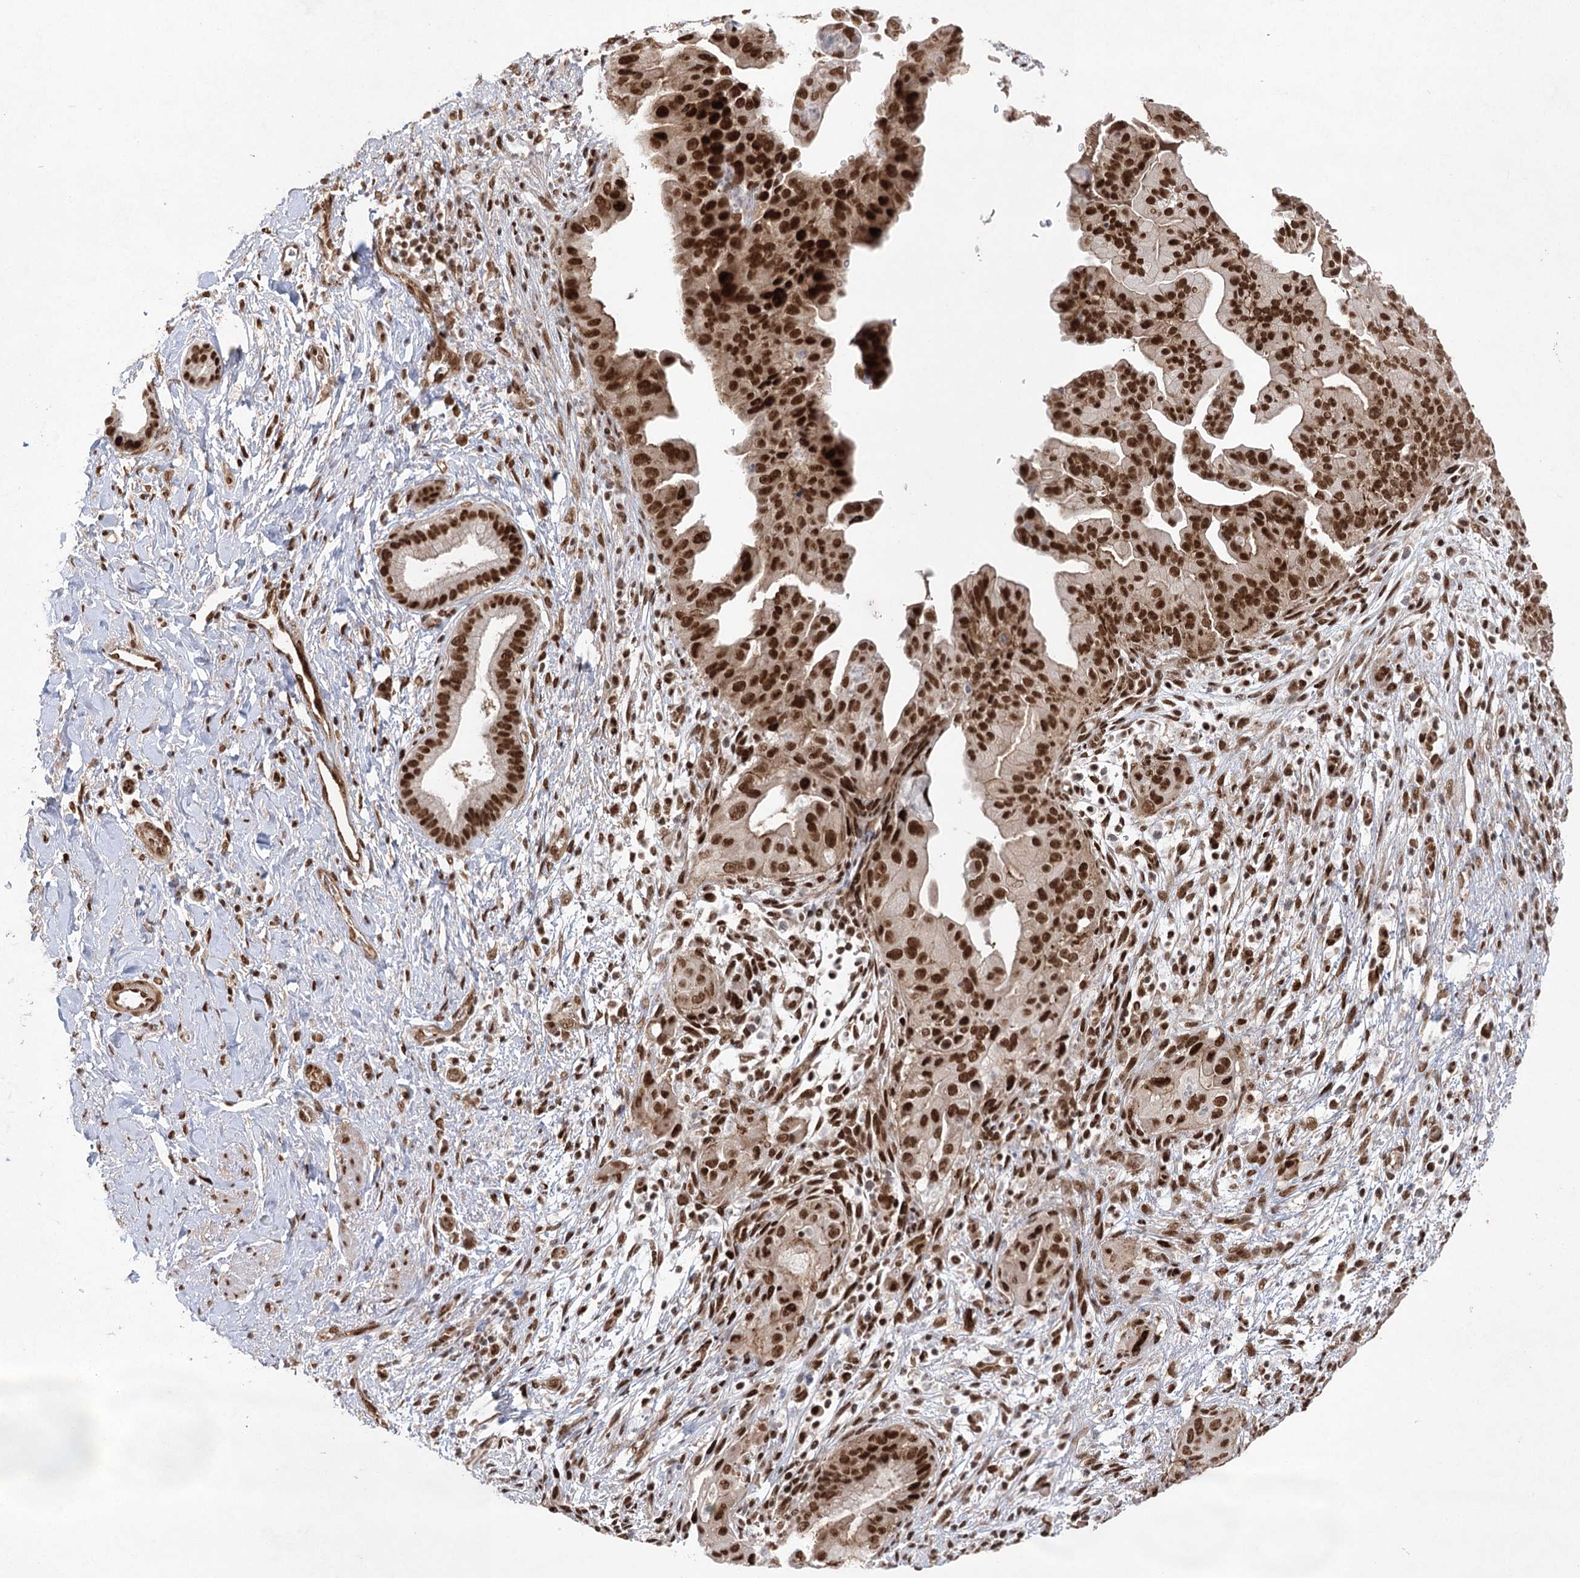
{"staining": {"intensity": "strong", "quantity": ">75%", "location": "nuclear"}, "tissue": "pancreatic cancer", "cell_type": "Tumor cells", "image_type": "cancer", "snomed": [{"axis": "morphology", "description": "Adenocarcinoma, NOS"}, {"axis": "topography", "description": "Pancreas"}], "caption": "Protein expression analysis of human adenocarcinoma (pancreatic) reveals strong nuclear staining in approximately >75% of tumor cells.", "gene": "ZCCHC8", "patient": {"sex": "female", "age": 78}}